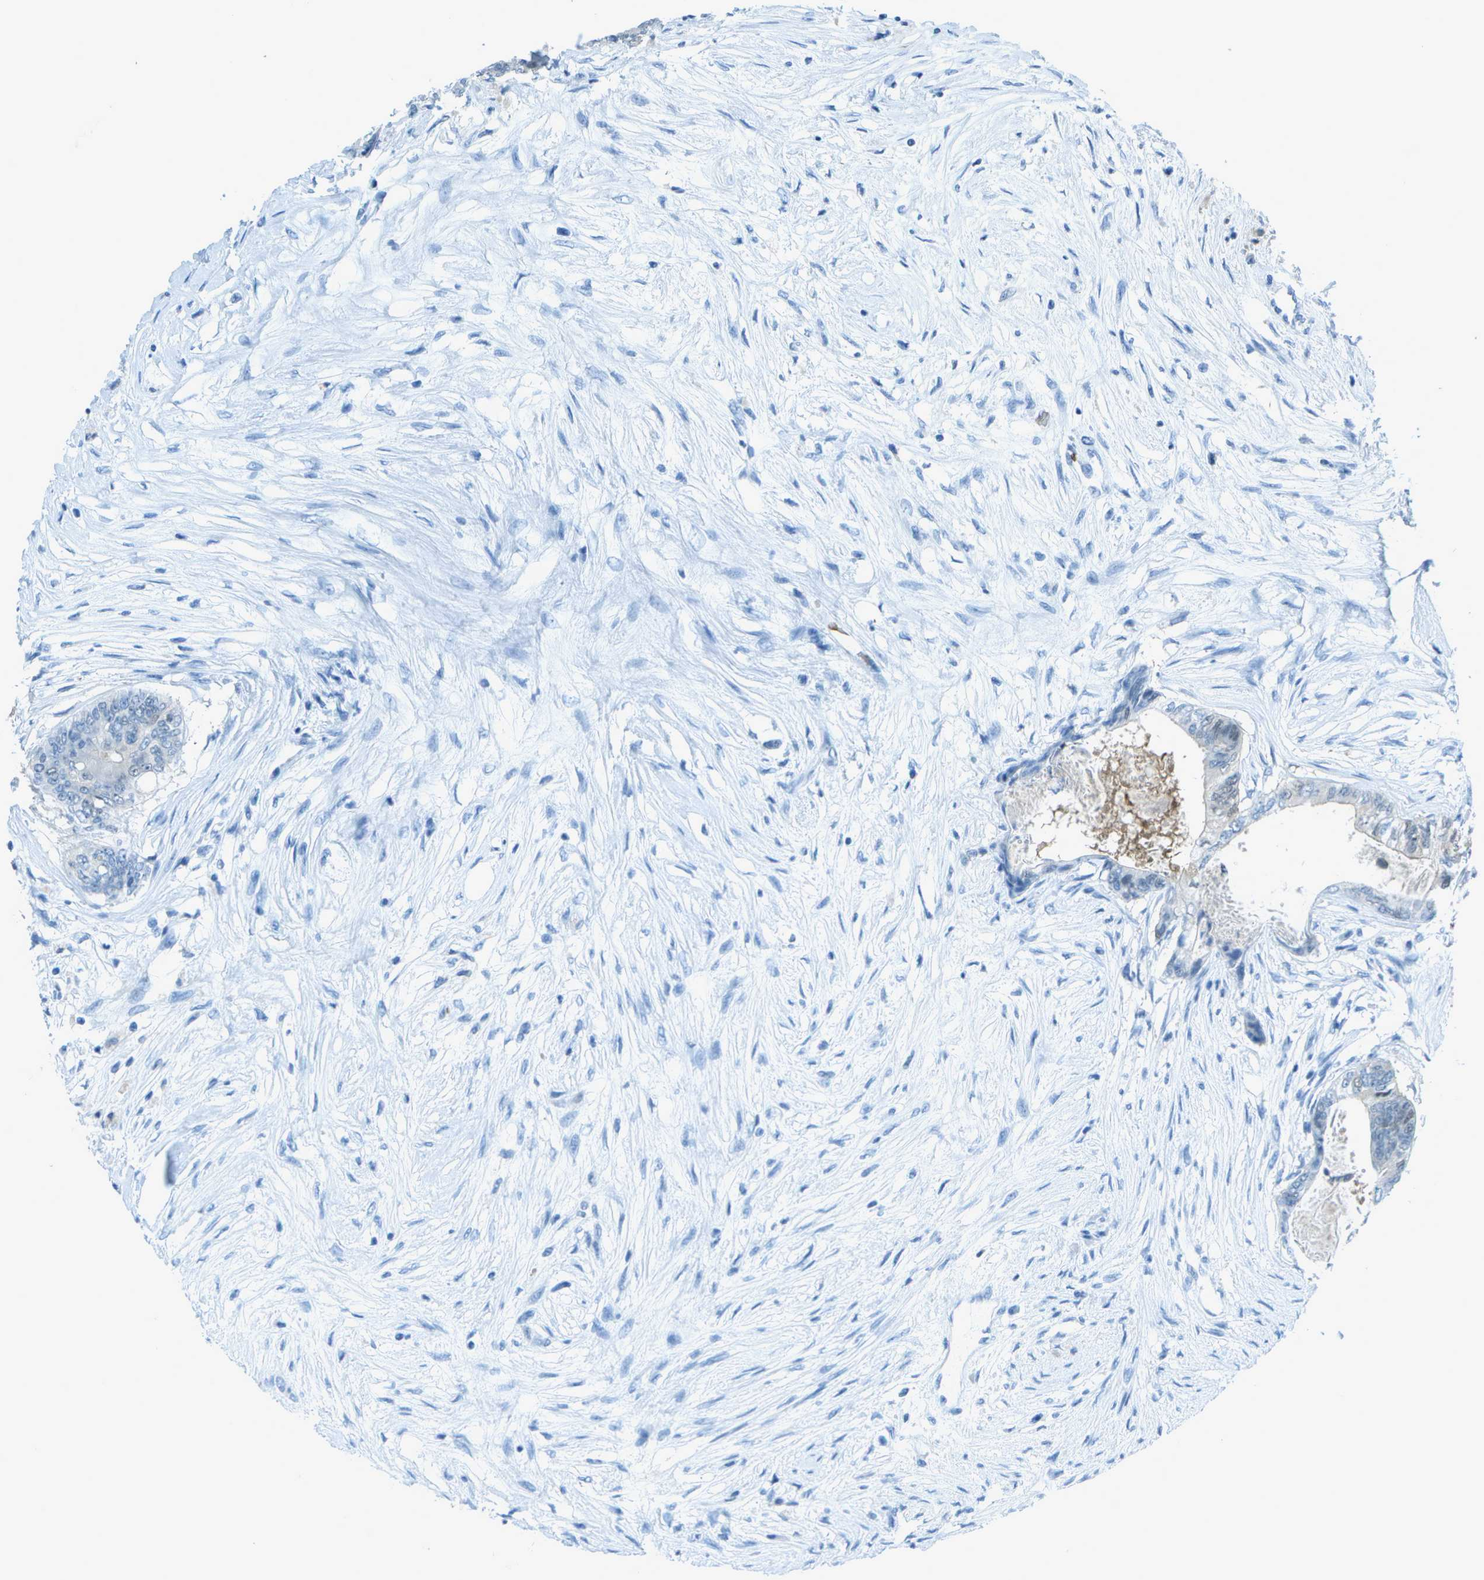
{"staining": {"intensity": "negative", "quantity": "none", "location": "none"}, "tissue": "colorectal cancer", "cell_type": "Tumor cells", "image_type": "cancer", "snomed": [{"axis": "morphology", "description": "Adenocarcinoma, NOS"}, {"axis": "topography", "description": "Rectum"}], "caption": "The image reveals no significant expression in tumor cells of adenocarcinoma (colorectal). (DAB (3,3'-diaminobenzidine) immunohistochemistry, high magnification).", "gene": "ASL", "patient": {"sex": "male", "age": 63}}